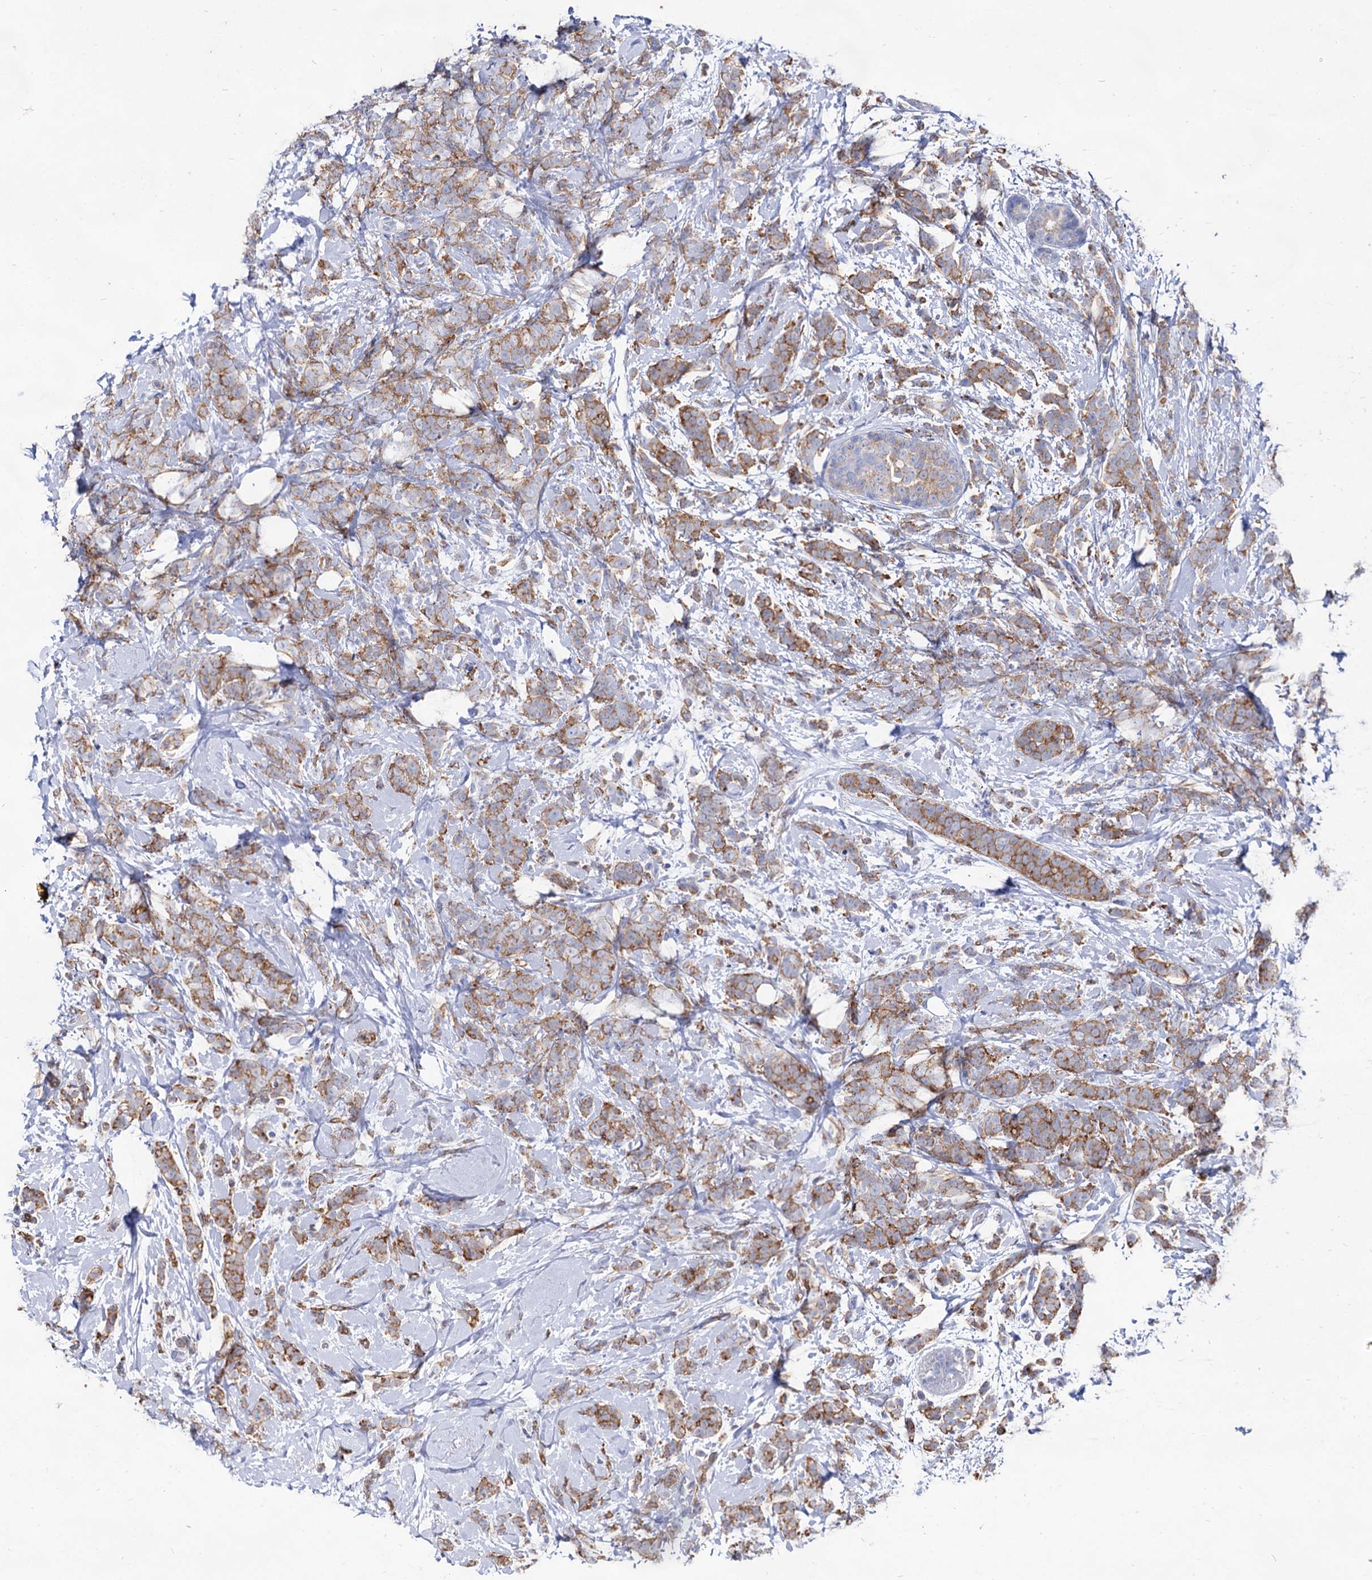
{"staining": {"intensity": "moderate", "quantity": ">75%", "location": "cytoplasmic/membranous"}, "tissue": "breast cancer", "cell_type": "Tumor cells", "image_type": "cancer", "snomed": [{"axis": "morphology", "description": "Lobular carcinoma"}, {"axis": "topography", "description": "Breast"}], "caption": "Human lobular carcinoma (breast) stained with a brown dye shows moderate cytoplasmic/membranous positive staining in approximately >75% of tumor cells.", "gene": "ARFIP2", "patient": {"sex": "female", "age": 58}}